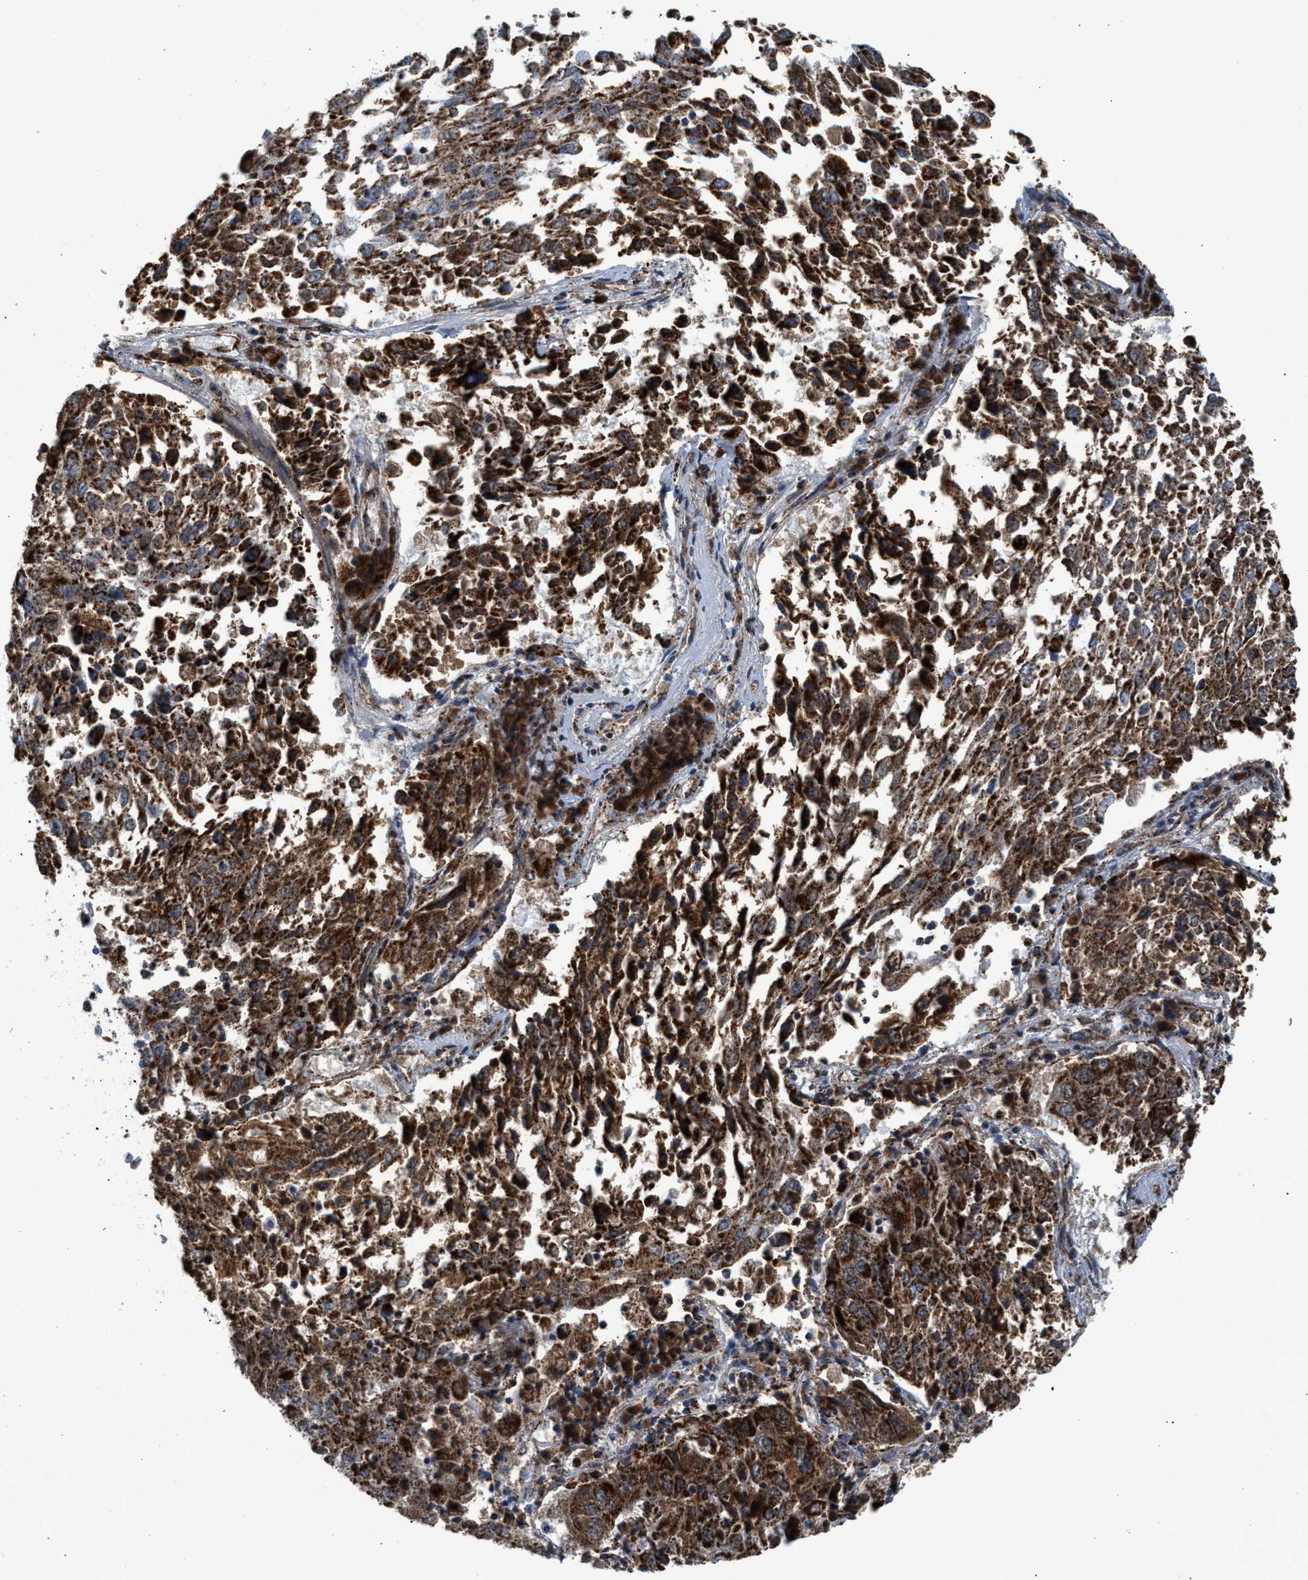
{"staining": {"intensity": "strong", "quantity": ">75%", "location": "cytoplasmic/membranous"}, "tissue": "lung cancer", "cell_type": "Tumor cells", "image_type": "cancer", "snomed": [{"axis": "morphology", "description": "Squamous cell carcinoma, NOS"}, {"axis": "topography", "description": "Lung"}], "caption": "The histopathology image shows staining of lung cancer, revealing strong cytoplasmic/membranous protein expression (brown color) within tumor cells. (brown staining indicates protein expression, while blue staining denotes nuclei).", "gene": "PMPCA", "patient": {"sex": "male", "age": 65}}